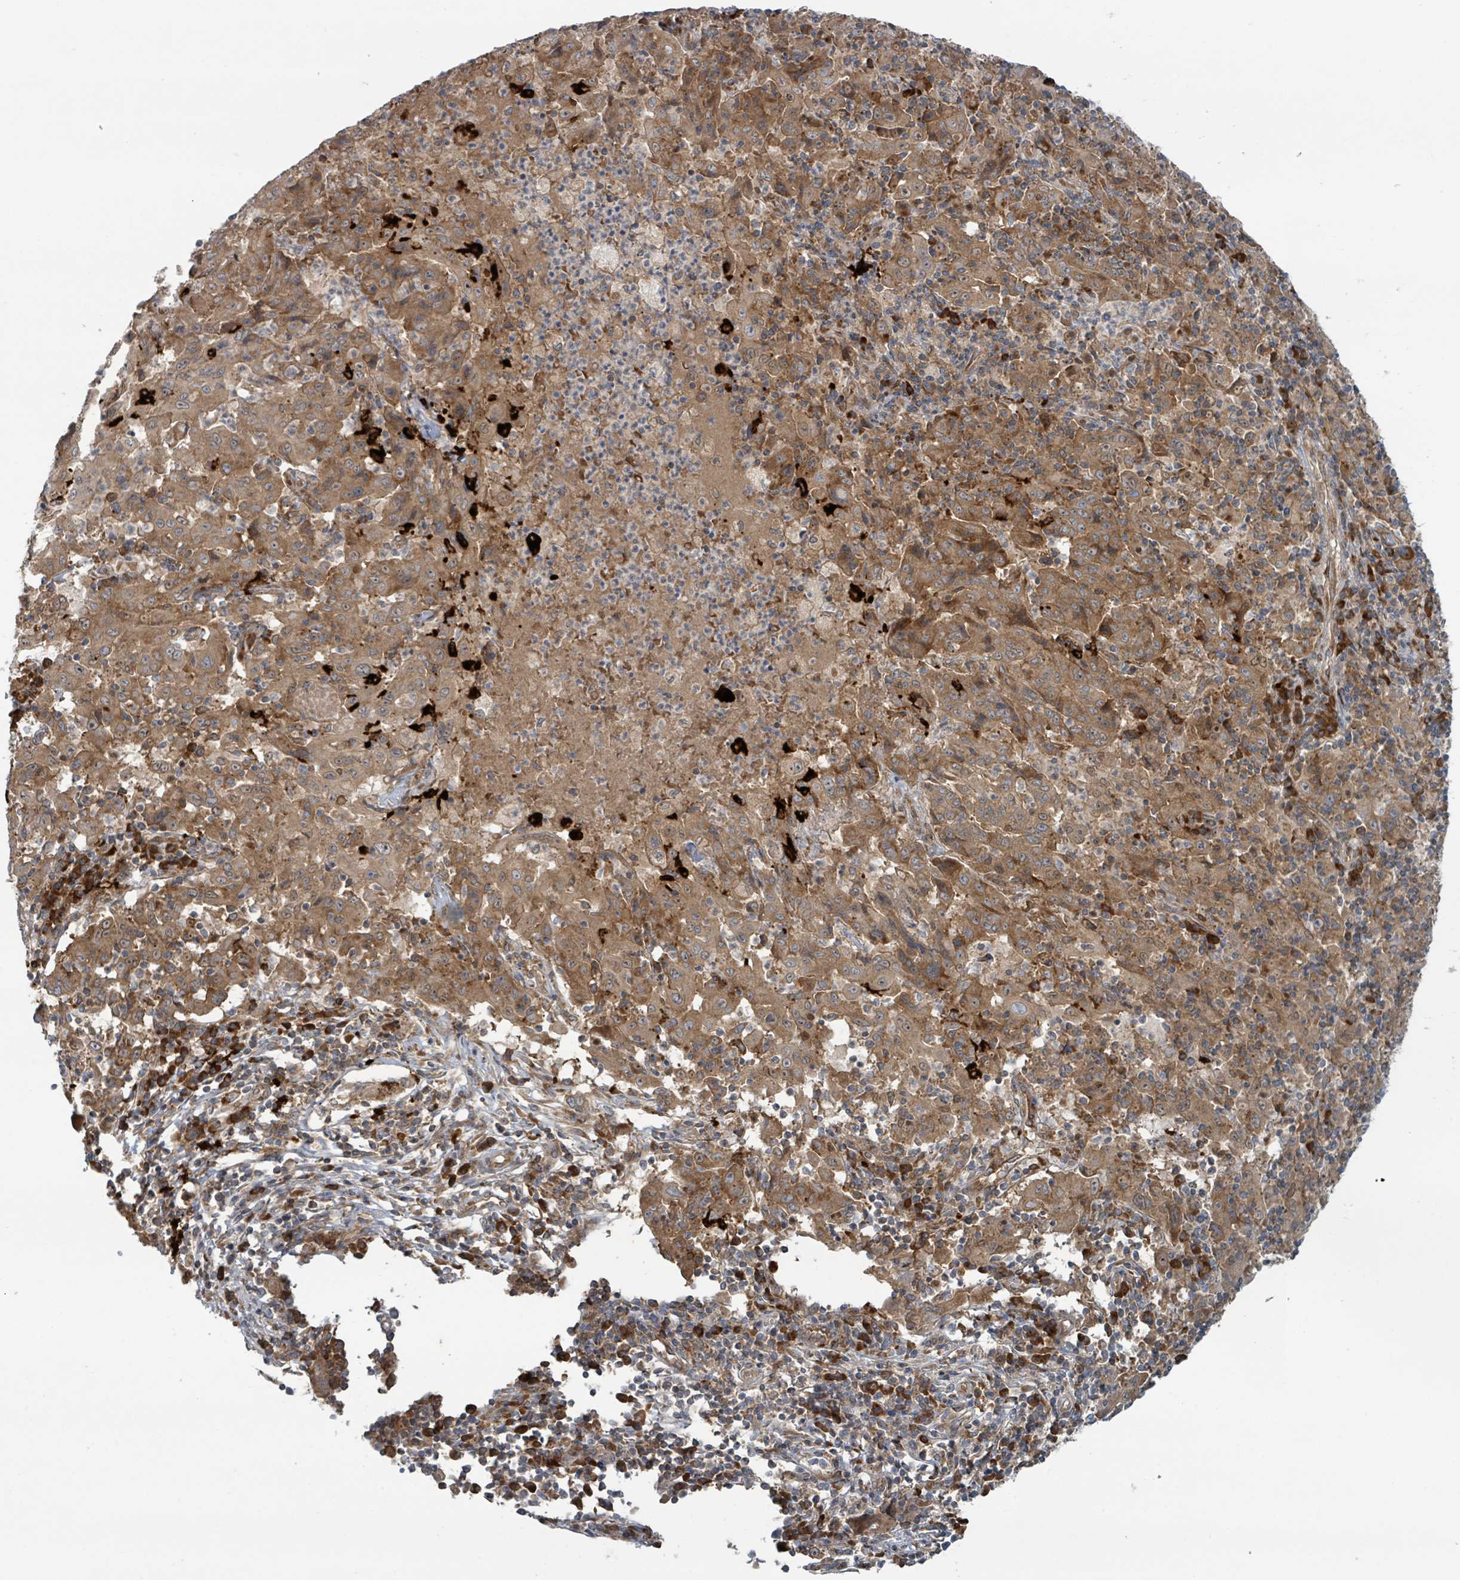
{"staining": {"intensity": "moderate", "quantity": ">75%", "location": "cytoplasmic/membranous"}, "tissue": "pancreatic cancer", "cell_type": "Tumor cells", "image_type": "cancer", "snomed": [{"axis": "morphology", "description": "Adenocarcinoma, NOS"}, {"axis": "topography", "description": "Pancreas"}], "caption": "About >75% of tumor cells in pancreatic cancer (adenocarcinoma) exhibit moderate cytoplasmic/membranous protein expression as visualized by brown immunohistochemical staining.", "gene": "OR51E1", "patient": {"sex": "male", "age": 63}}